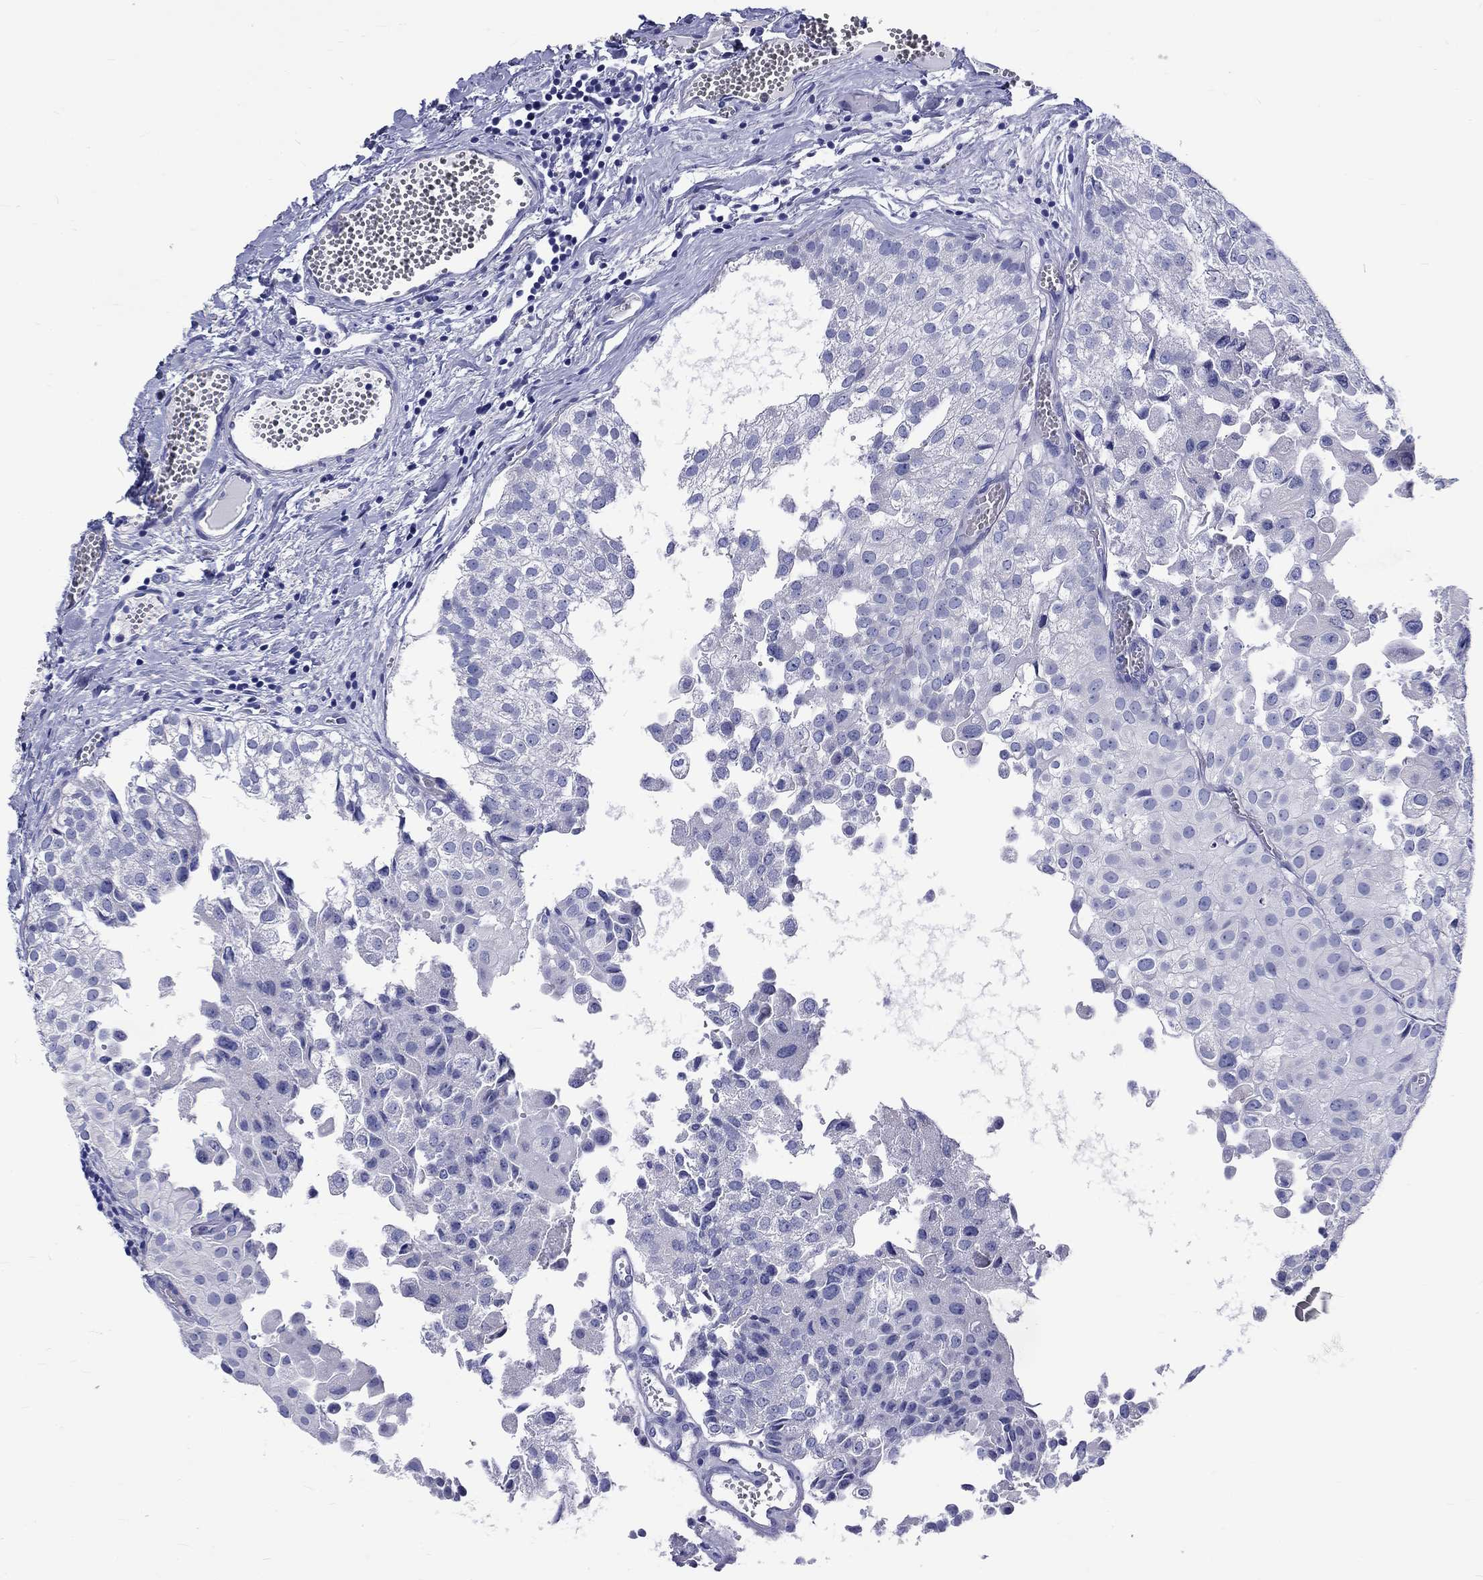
{"staining": {"intensity": "negative", "quantity": "none", "location": "none"}, "tissue": "urothelial cancer", "cell_type": "Tumor cells", "image_type": "cancer", "snomed": [{"axis": "morphology", "description": "Urothelial carcinoma, Low grade"}, {"axis": "topography", "description": "Urinary bladder"}], "caption": "DAB (3,3'-diaminobenzidine) immunohistochemical staining of urothelial cancer displays no significant positivity in tumor cells.", "gene": "SH2D7", "patient": {"sex": "female", "age": 78}}